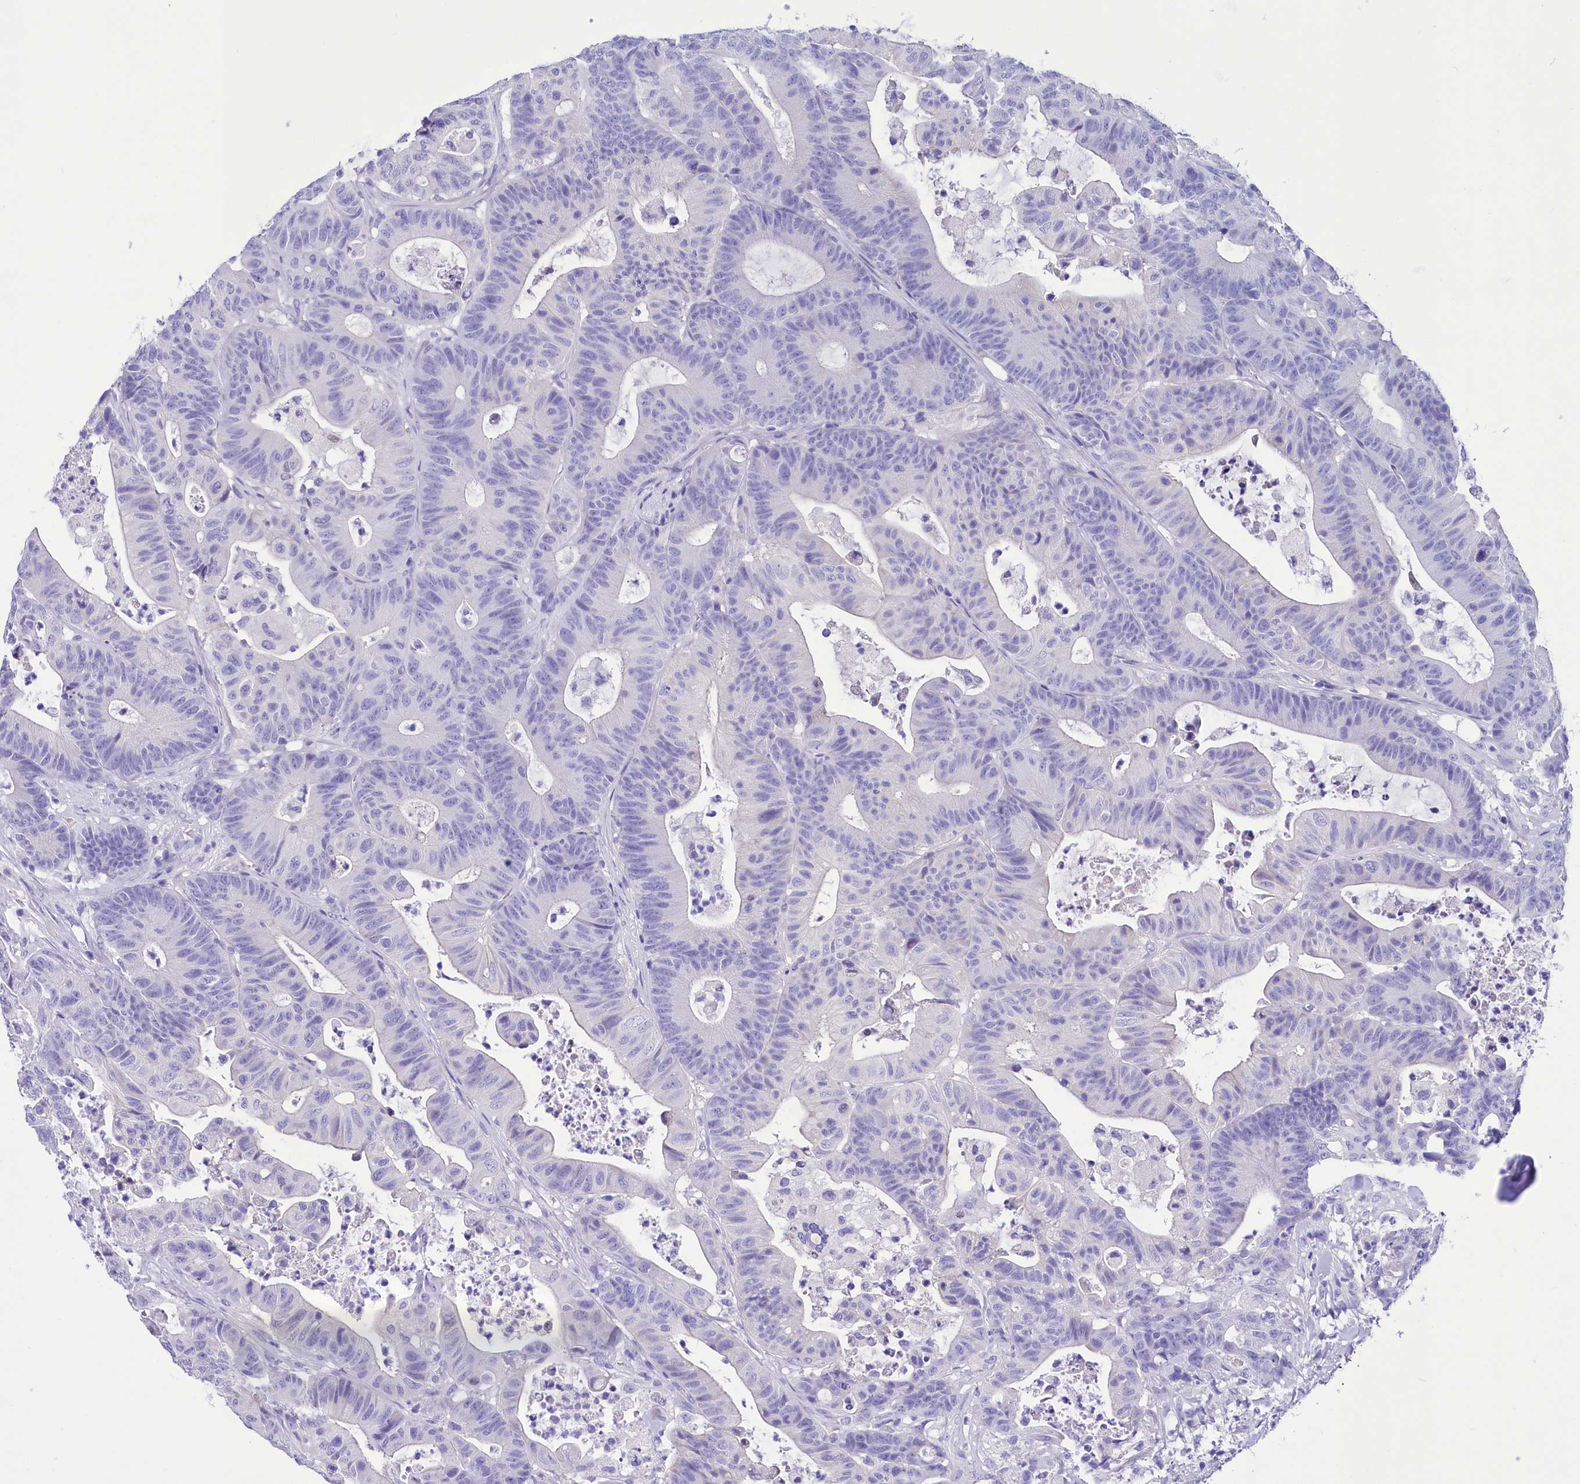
{"staining": {"intensity": "negative", "quantity": "none", "location": "none"}, "tissue": "colorectal cancer", "cell_type": "Tumor cells", "image_type": "cancer", "snomed": [{"axis": "morphology", "description": "Adenocarcinoma, NOS"}, {"axis": "topography", "description": "Colon"}], "caption": "High power microscopy histopathology image of an IHC histopathology image of colorectal cancer, revealing no significant staining in tumor cells.", "gene": "TTC36", "patient": {"sex": "female", "age": 84}}